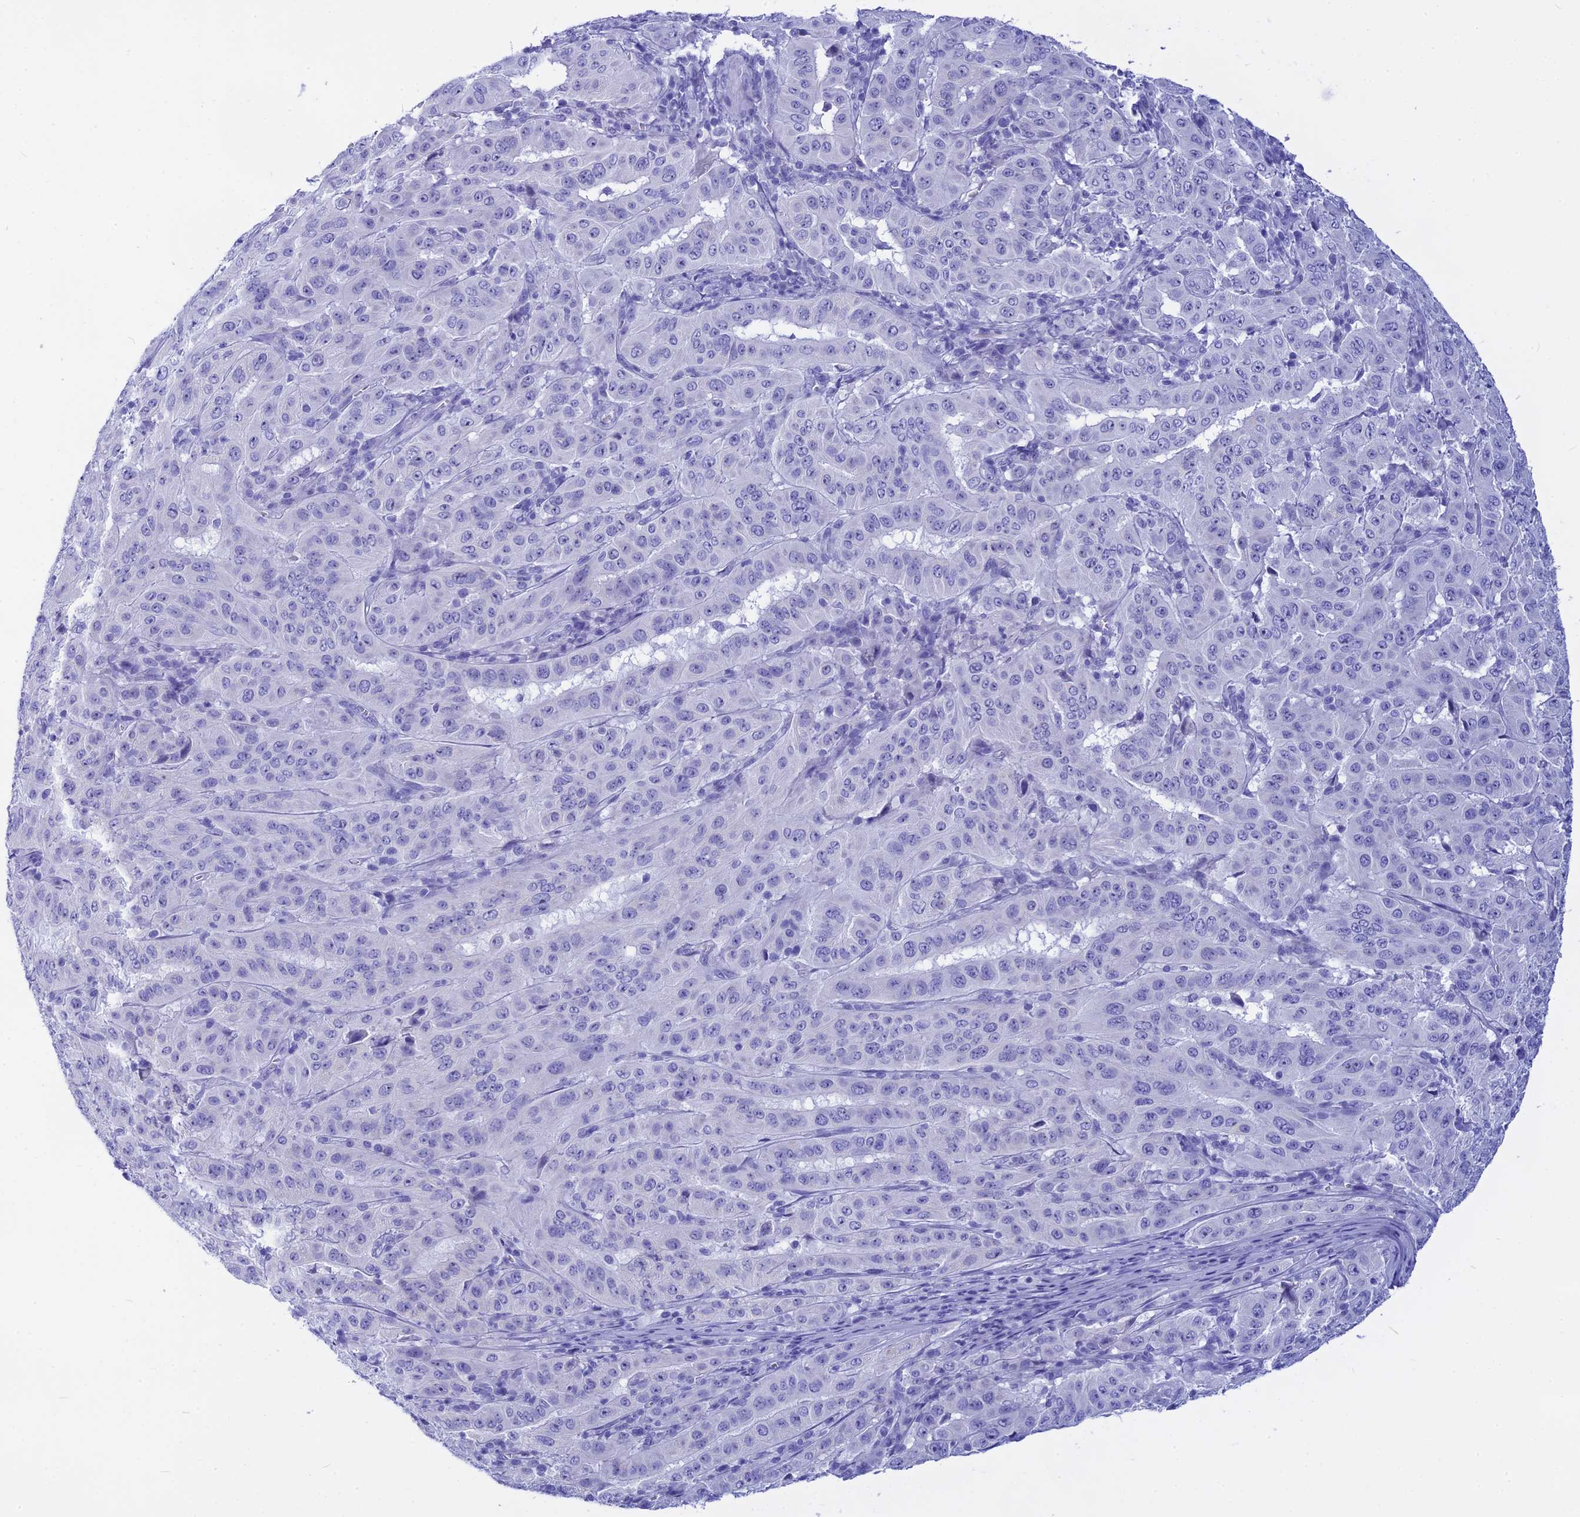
{"staining": {"intensity": "negative", "quantity": "none", "location": "none"}, "tissue": "pancreatic cancer", "cell_type": "Tumor cells", "image_type": "cancer", "snomed": [{"axis": "morphology", "description": "Adenocarcinoma, NOS"}, {"axis": "topography", "description": "Pancreas"}], "caption": "Immunohistochemical staining of adenocarcinoma (pancreatic) exhibits no significant expression in tumor cells.", "gene": "ISCA1", "patient": {"sex": "male", "age": 63}}